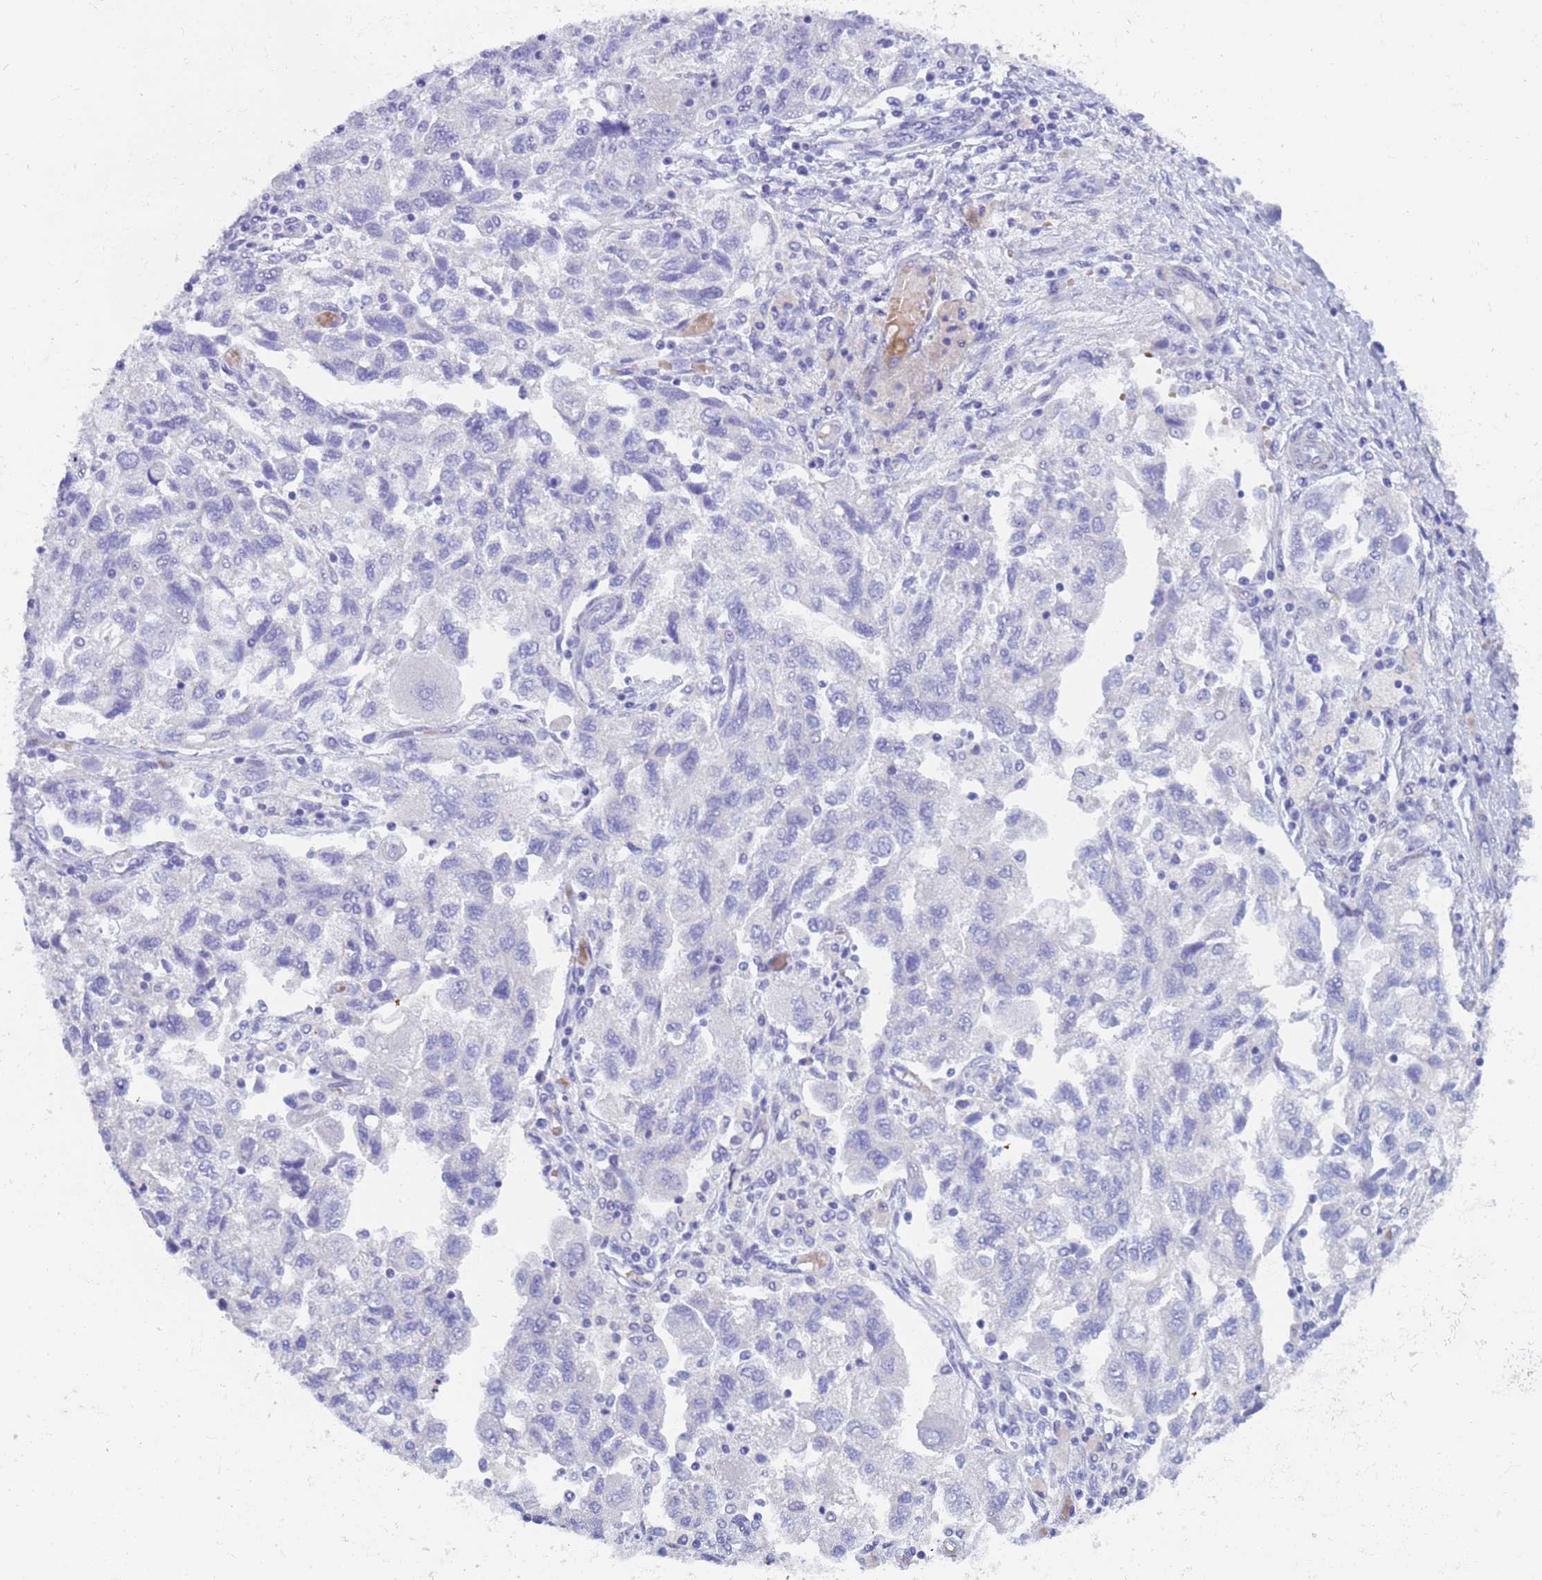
{"staining": {"intensity": "negative", "quantity": "none", "location": "none"}, "tissue": "ovarian cancer", "cell_type": "Tumor cells", "image_type": "cancer", "snomed": [{"axis": "morphology", "description": "Carcinoma, NOS"}, {"axis": "morphology", "description": "Cystadenocarcinoma, serous, NOS"}, {"axis": "topography", "description": "Ovary"}], "caption": "There is no significant staining in tumor cells of ovarian carcinoma.", "gene": "KBTBD3", "patient": {"sex": "female", "age": 69}}